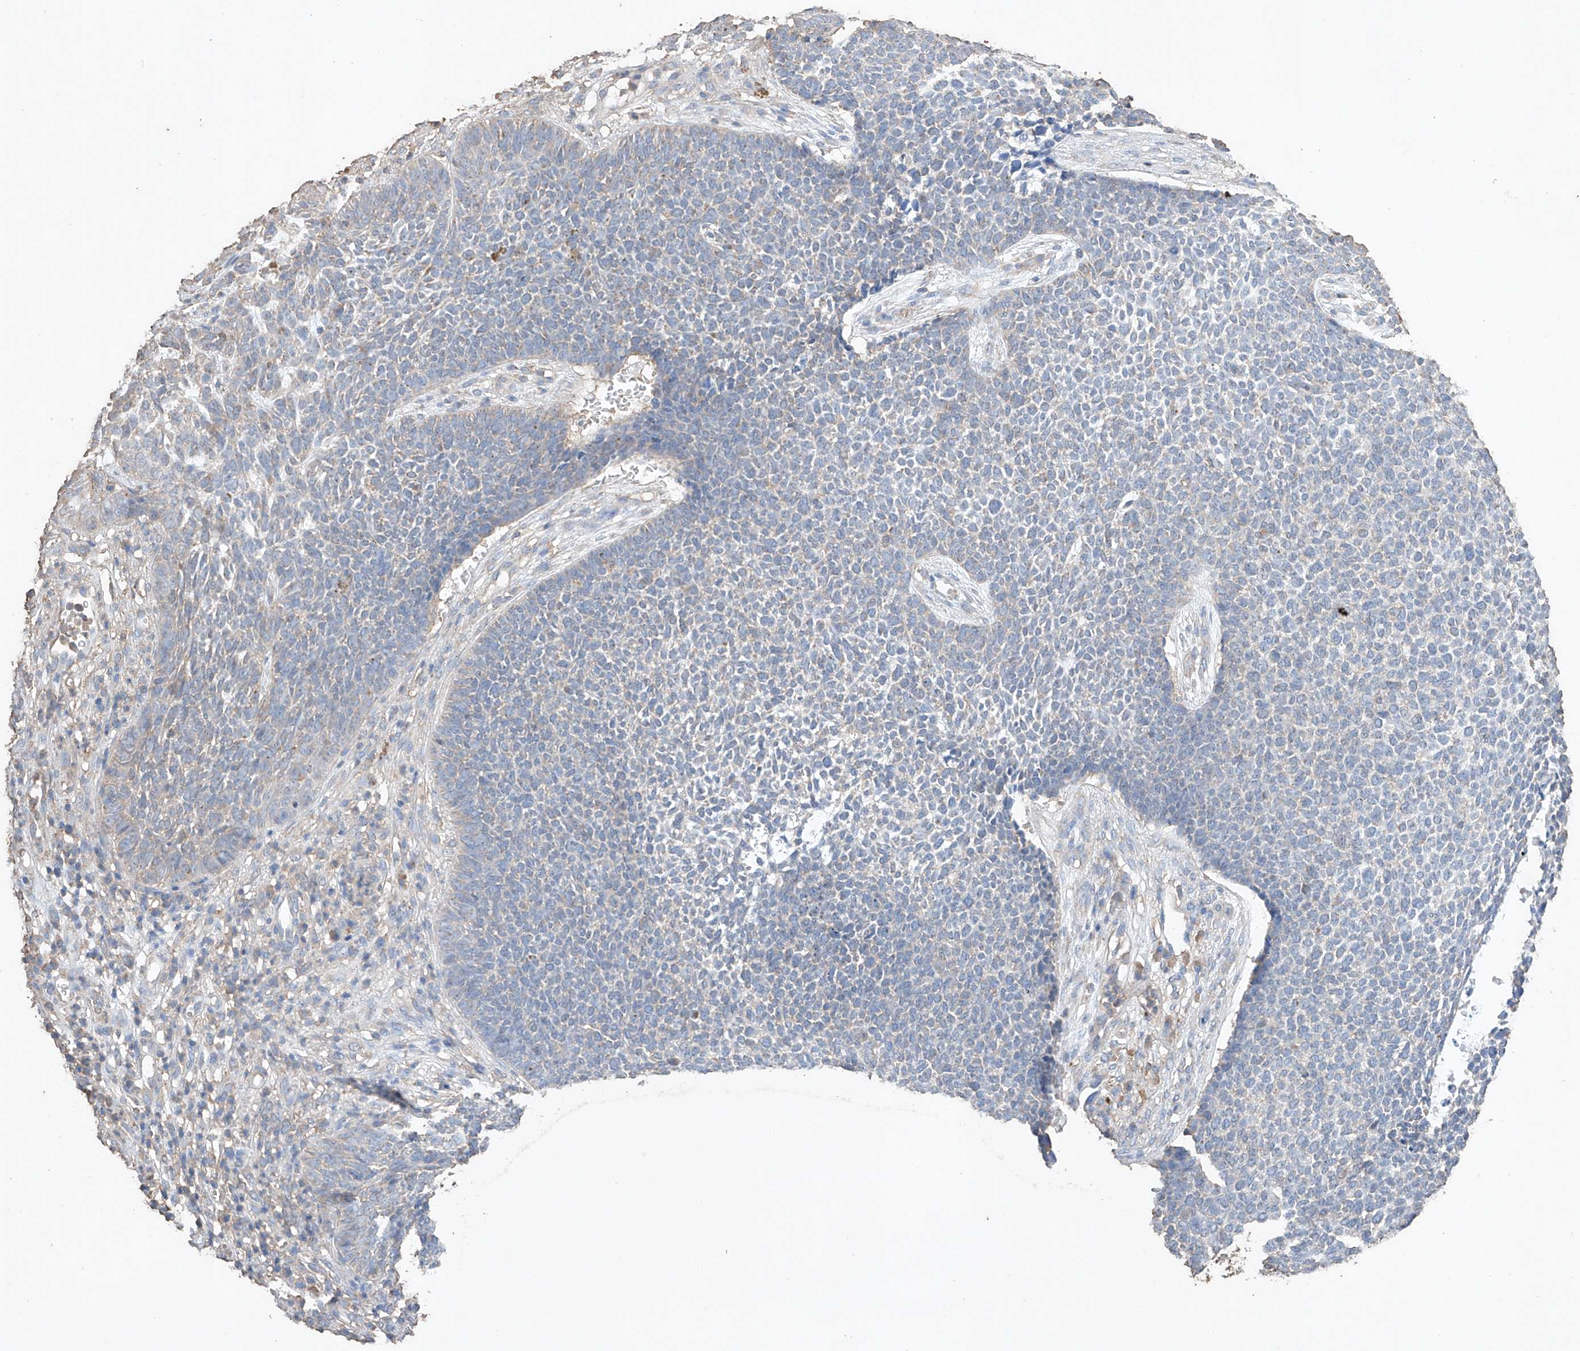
{"staining": {"intensity": "negative", "quantity": "none", "location": "none"}, "tissue": "skin cancer", "cell_type": "Tumor cells", "image_type": "cancer", "snomed": [{"axis": "morphology", "description": "Basal cell carcinoma"}, {"axis": "topography", "description": "Skin"}], "caption": "Skin basal cell carcinoma was stained to show a protein in brown. There is no significant expression in tumor cells.", "gene": "M6PR", "patient": {"sex": "female", "age": 84}}